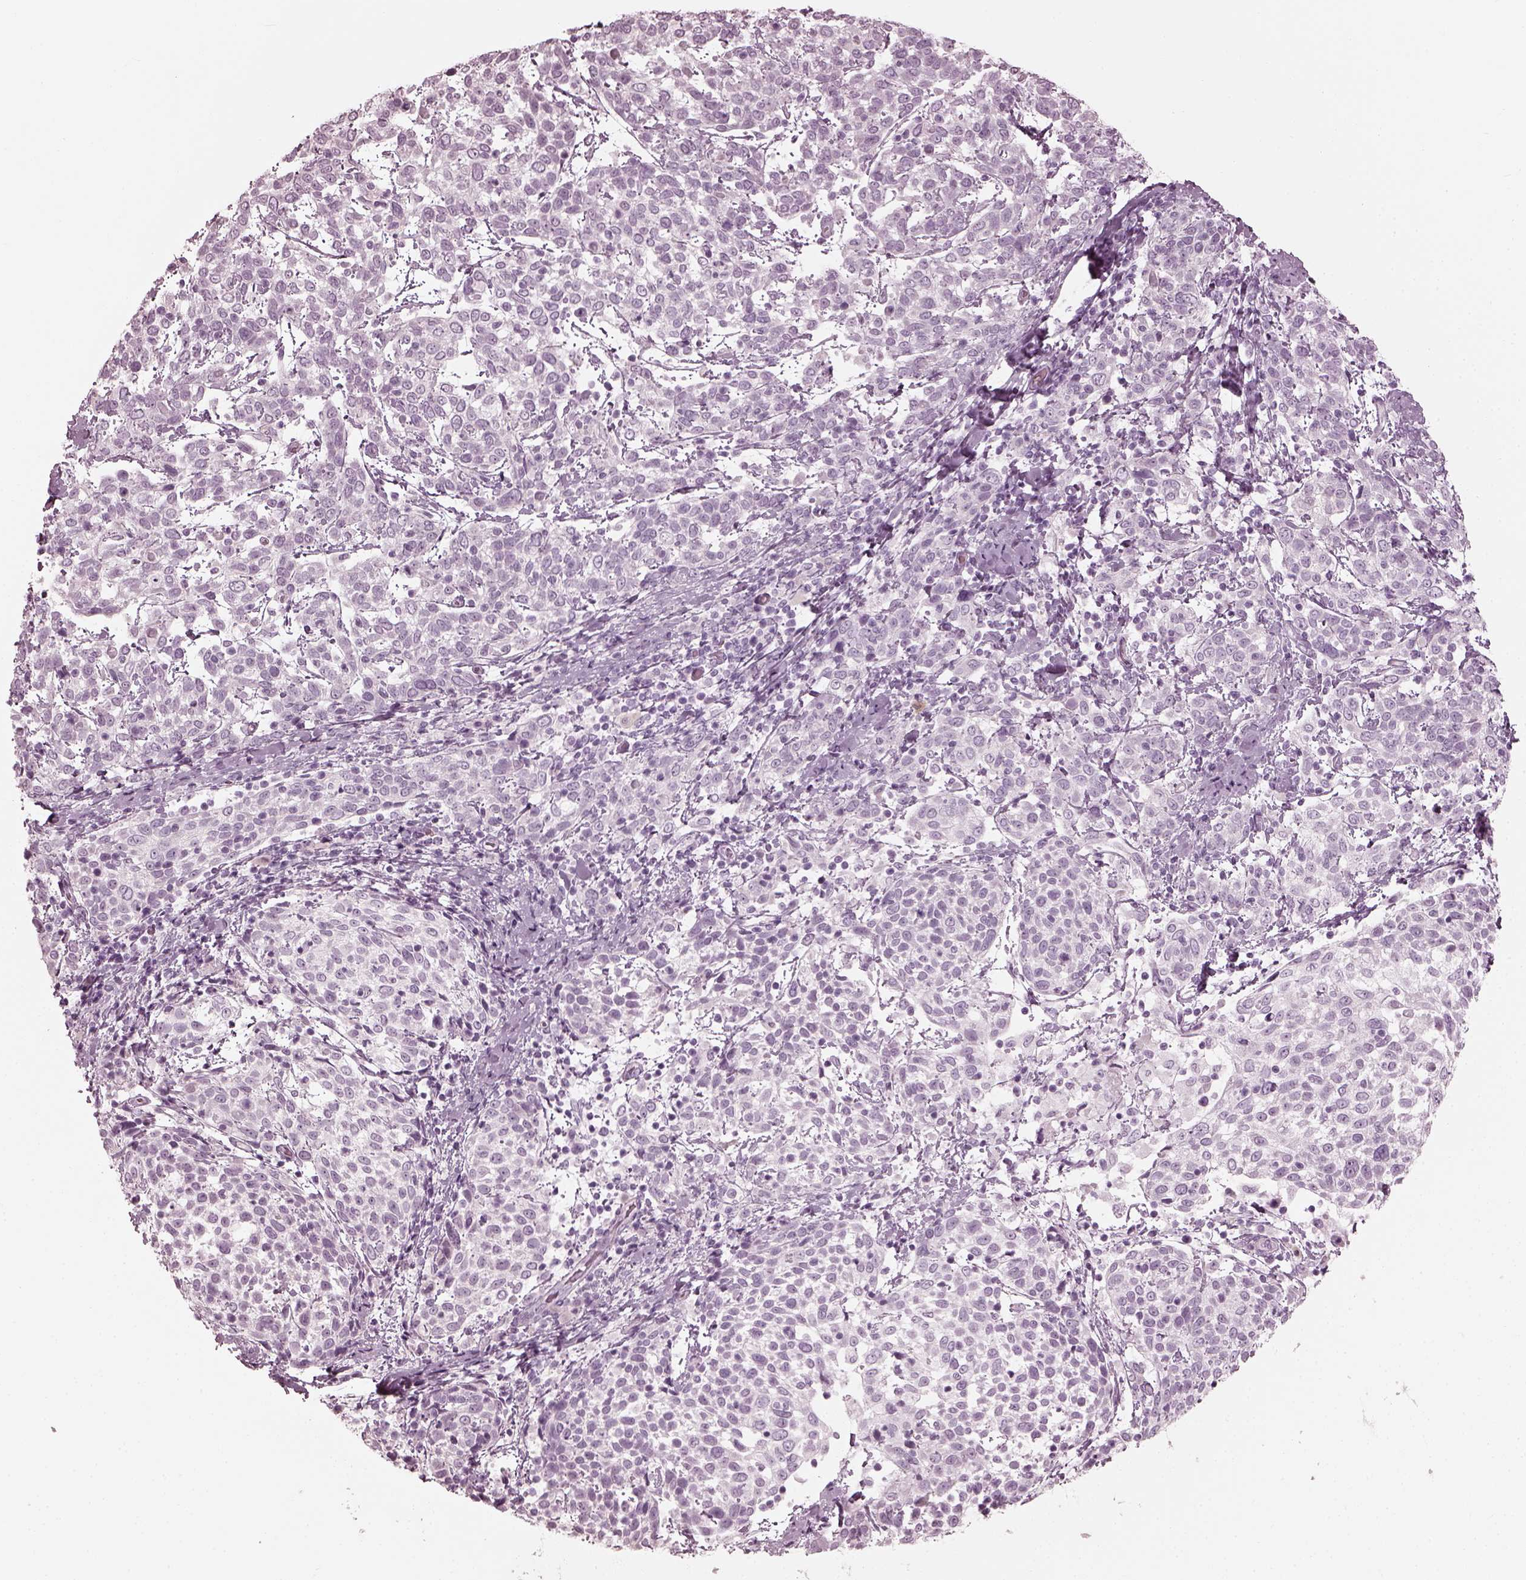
{"staining": {"intensity": "negative", "quantity": "none", "location": "none"}, "tissue": "cervical cancer", "cell_type": "Tumor cells", "image_type": "cancer", "snomed": [{"axis": "morphology", "description": "Squamous cell carcinoma, NOS"}, {"axis": "topography", "description": "Cervix"}], "caption": "Cervical squamous cell carcinoma stained for a protein using IHC exhibits no staining tumor cells.", "gene": "SAXO2", "patient": {"sex": "female", "age": 61}}